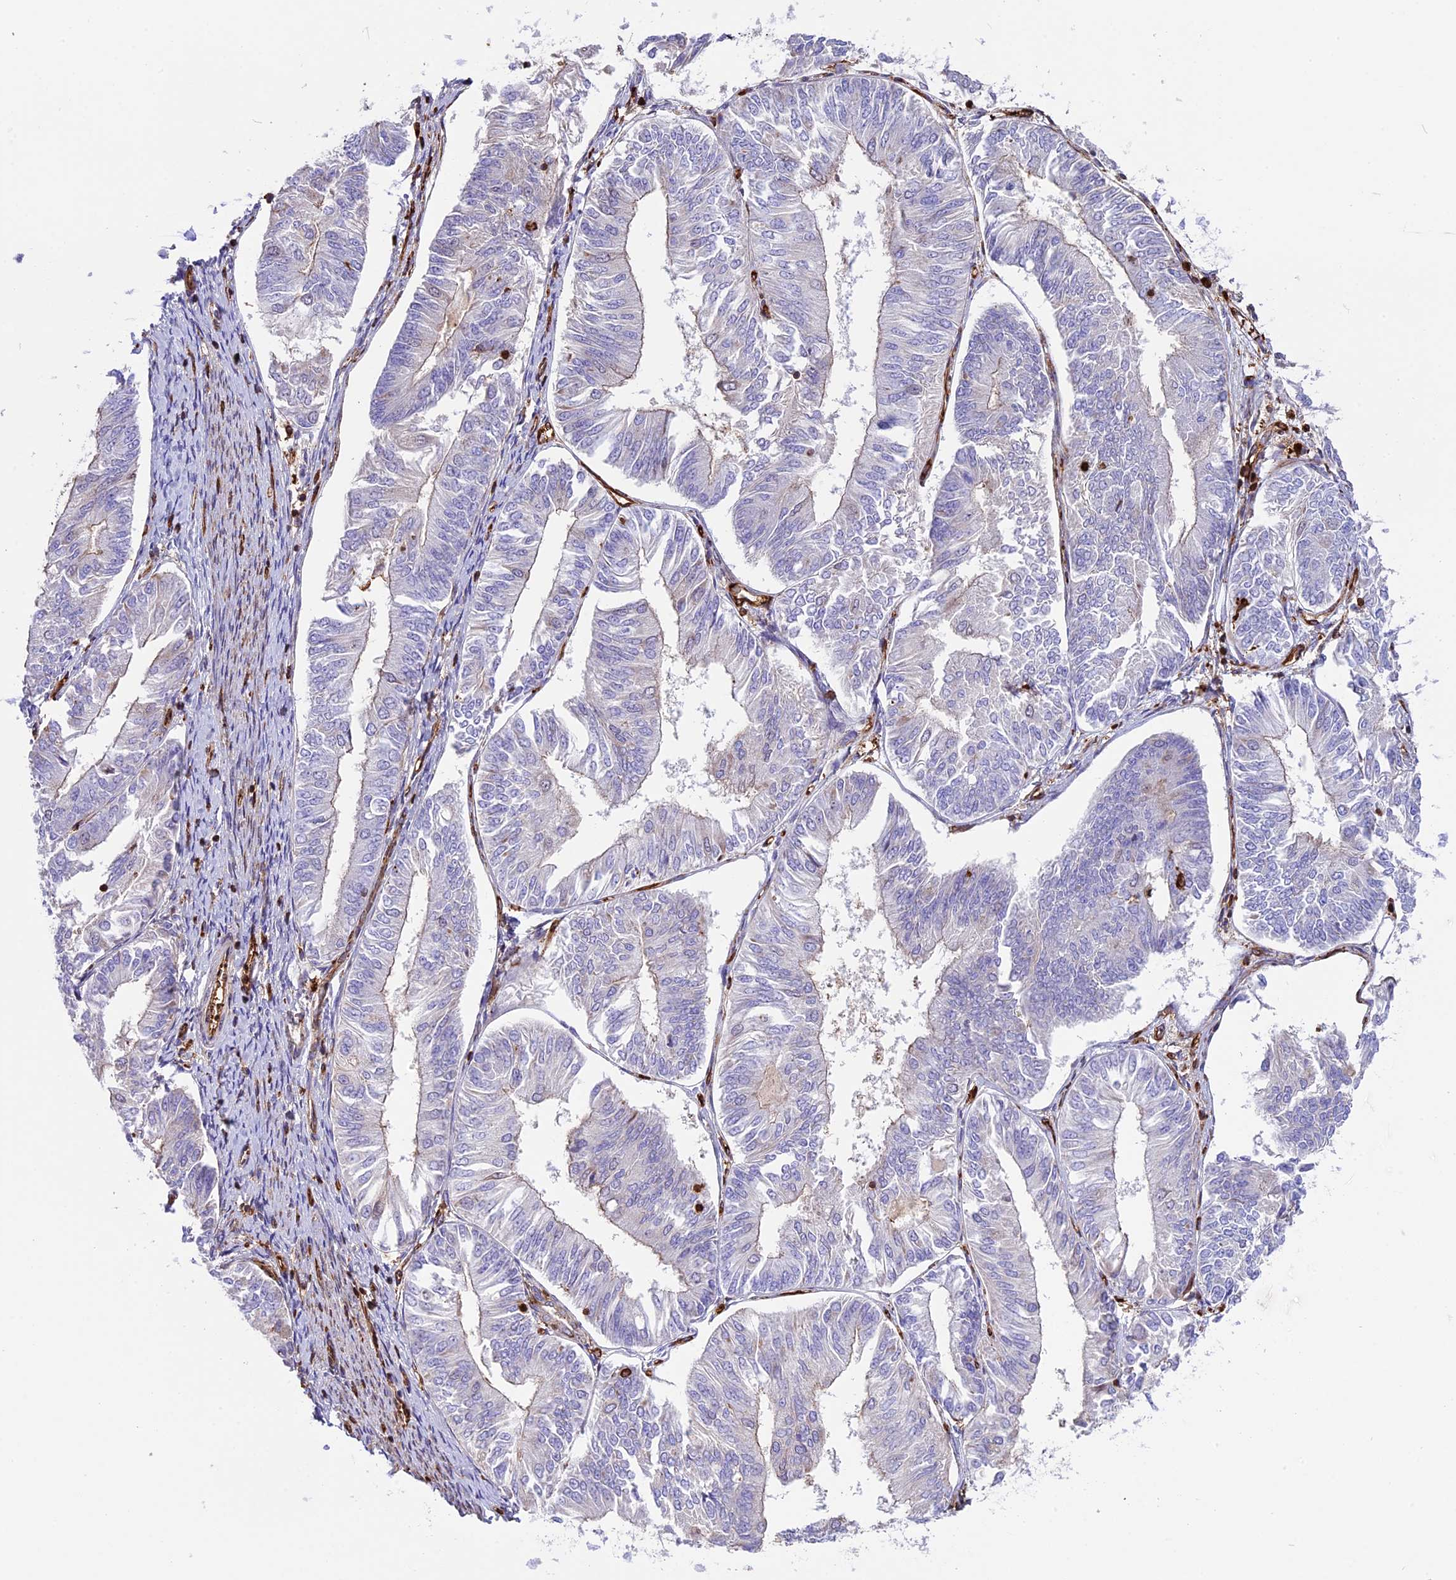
{"staining": {"intensity": "negative", "quantity": "none", "location": "none"}, "tissue": "endometrial cancer", "cell_type": "Tumor cells", "image_type": "cancer", "snomed": [{"axis": "morphology", "description": "Adenocarcinoma, NOS"}, {"axis": "topography", "description": "Endometrium"}], "caption": "Histopathology image shows no significant protein expression in tumor cells of endometrial cancer (adenocarcinoma).", "gene": "CD99L2", "patient": {"sex": "female", "age": 58}}